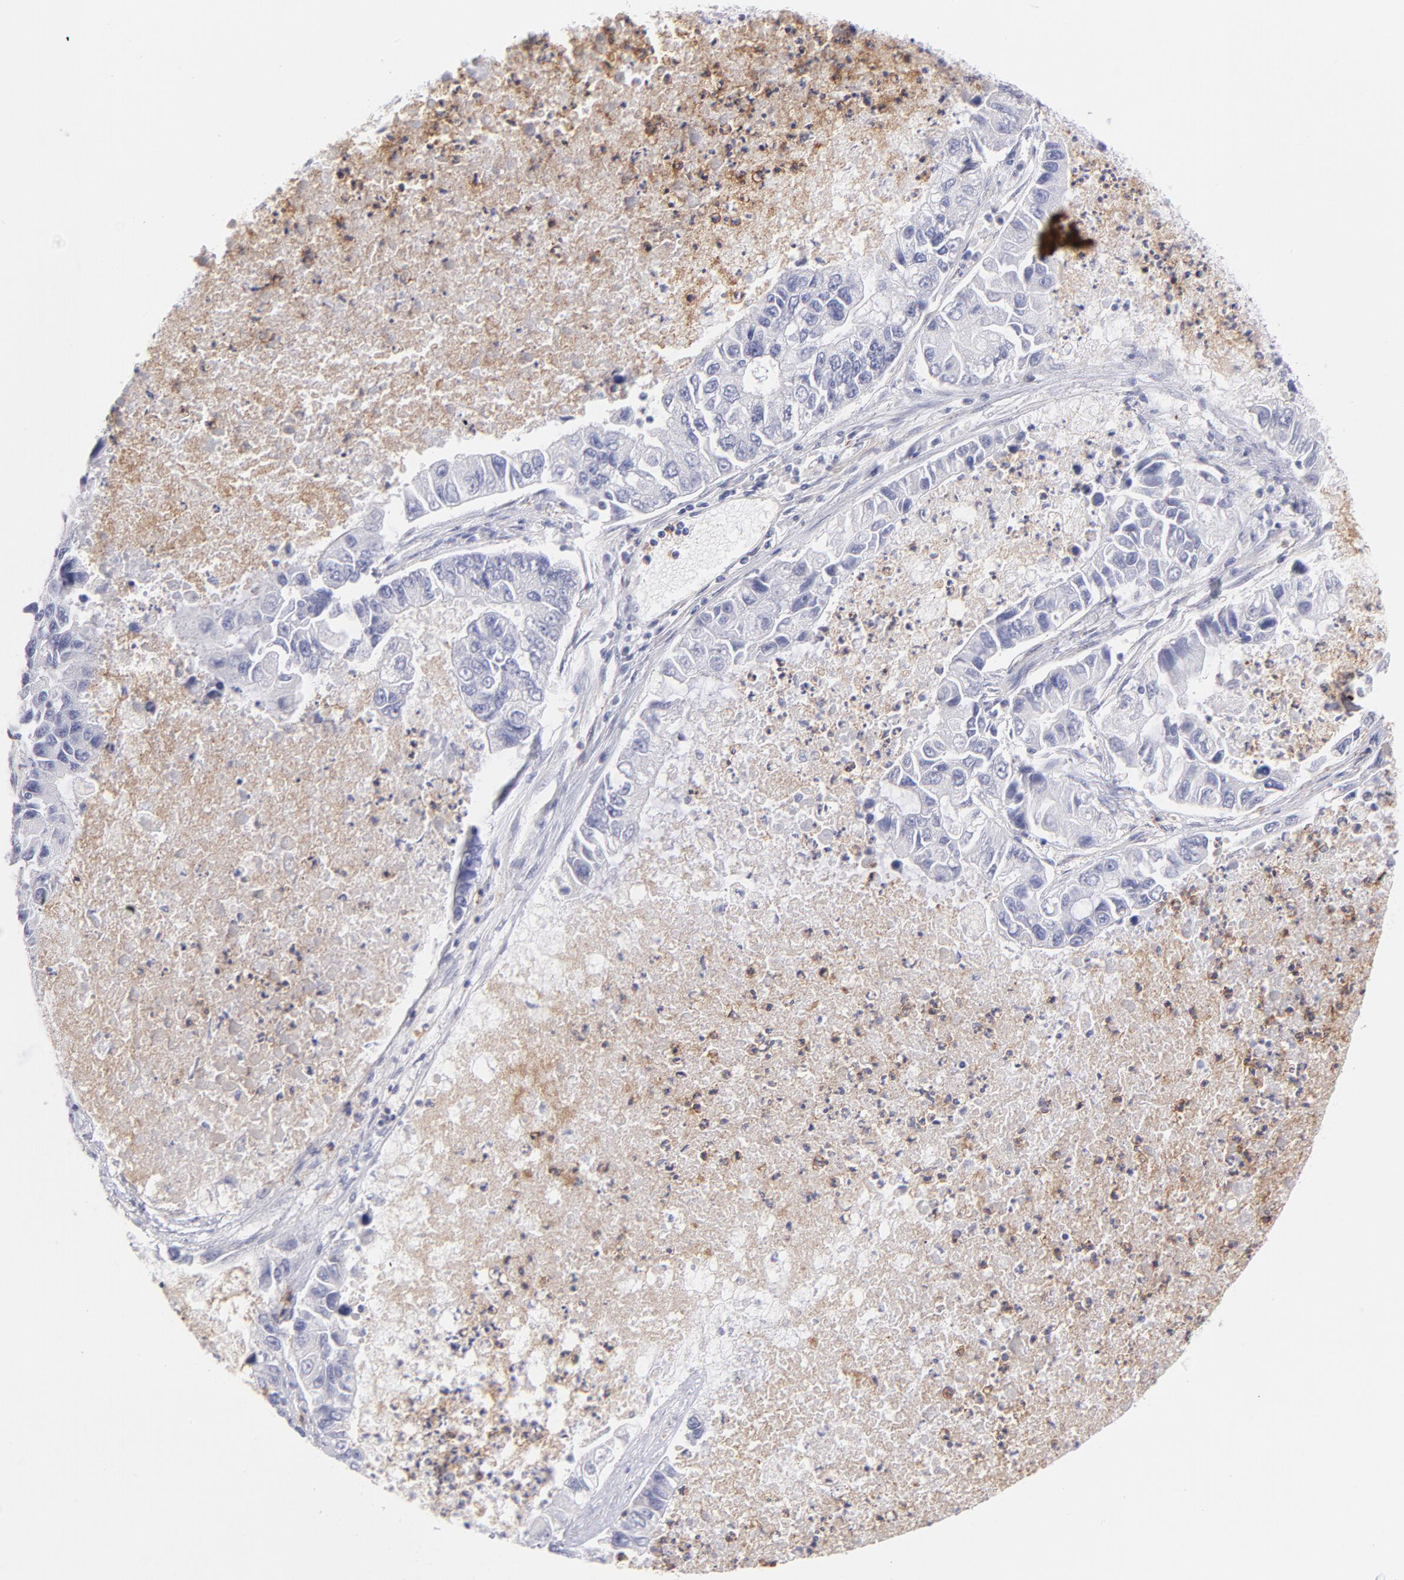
{"staining": {"intensity": "negative", "quantity": "none", "location": "none"}, "tissue": "lung cancer", "cell_type": "Tumor cells", "image_type": "cancer", "snomed": [{"axis": "morphology", "description": "Adenocarcinoma, NOS"}, {"axis": "topography", "description": "Lung"}], "caption": "This is a photomicrograph of immunohistochemistry staining of lung cancer (adenocarcinoma), which shows no expression in tumor cells.", "gene": "LTB4R", "patient": {"sex": "female", "age": 51}}